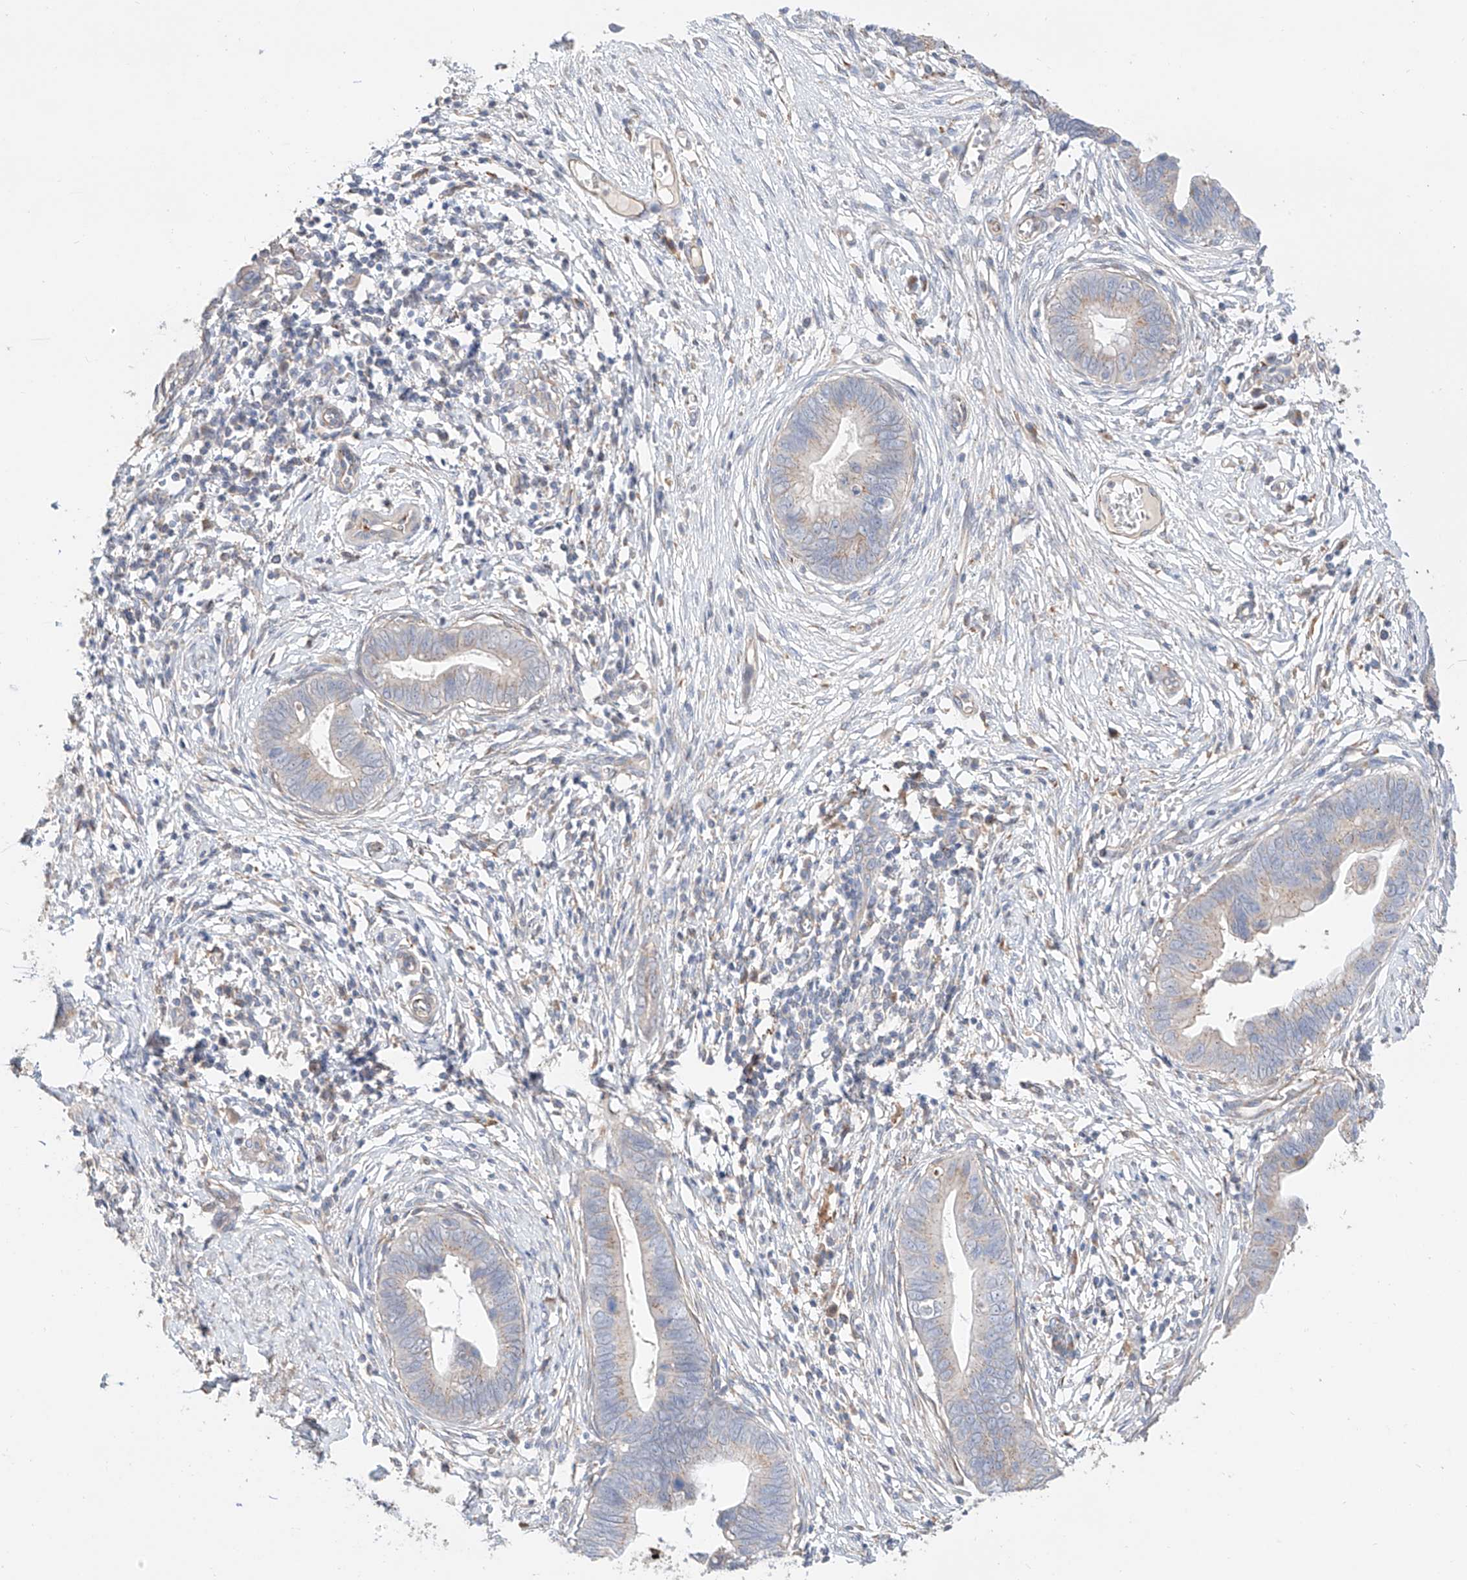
{"staining": {"intensity": "negative", "quantity": "none", "location": "none"}, "tissue": "cervical cancer", "cell_type": "Tumor cells", "image_type": "cancer", "snomed": [{"axis": "morphology", "description": "Adenocarcinoma, NOS"}, {"axis": "topography", "description": "Cervix"}], "caption": "IHC histopathology image of cervical adenocarcinoma stained for a protein (brown), which demonstrates no staining in tumor cells.", "gene": "MOSPD1", "patient": {"sex": "female", "age": 44}}